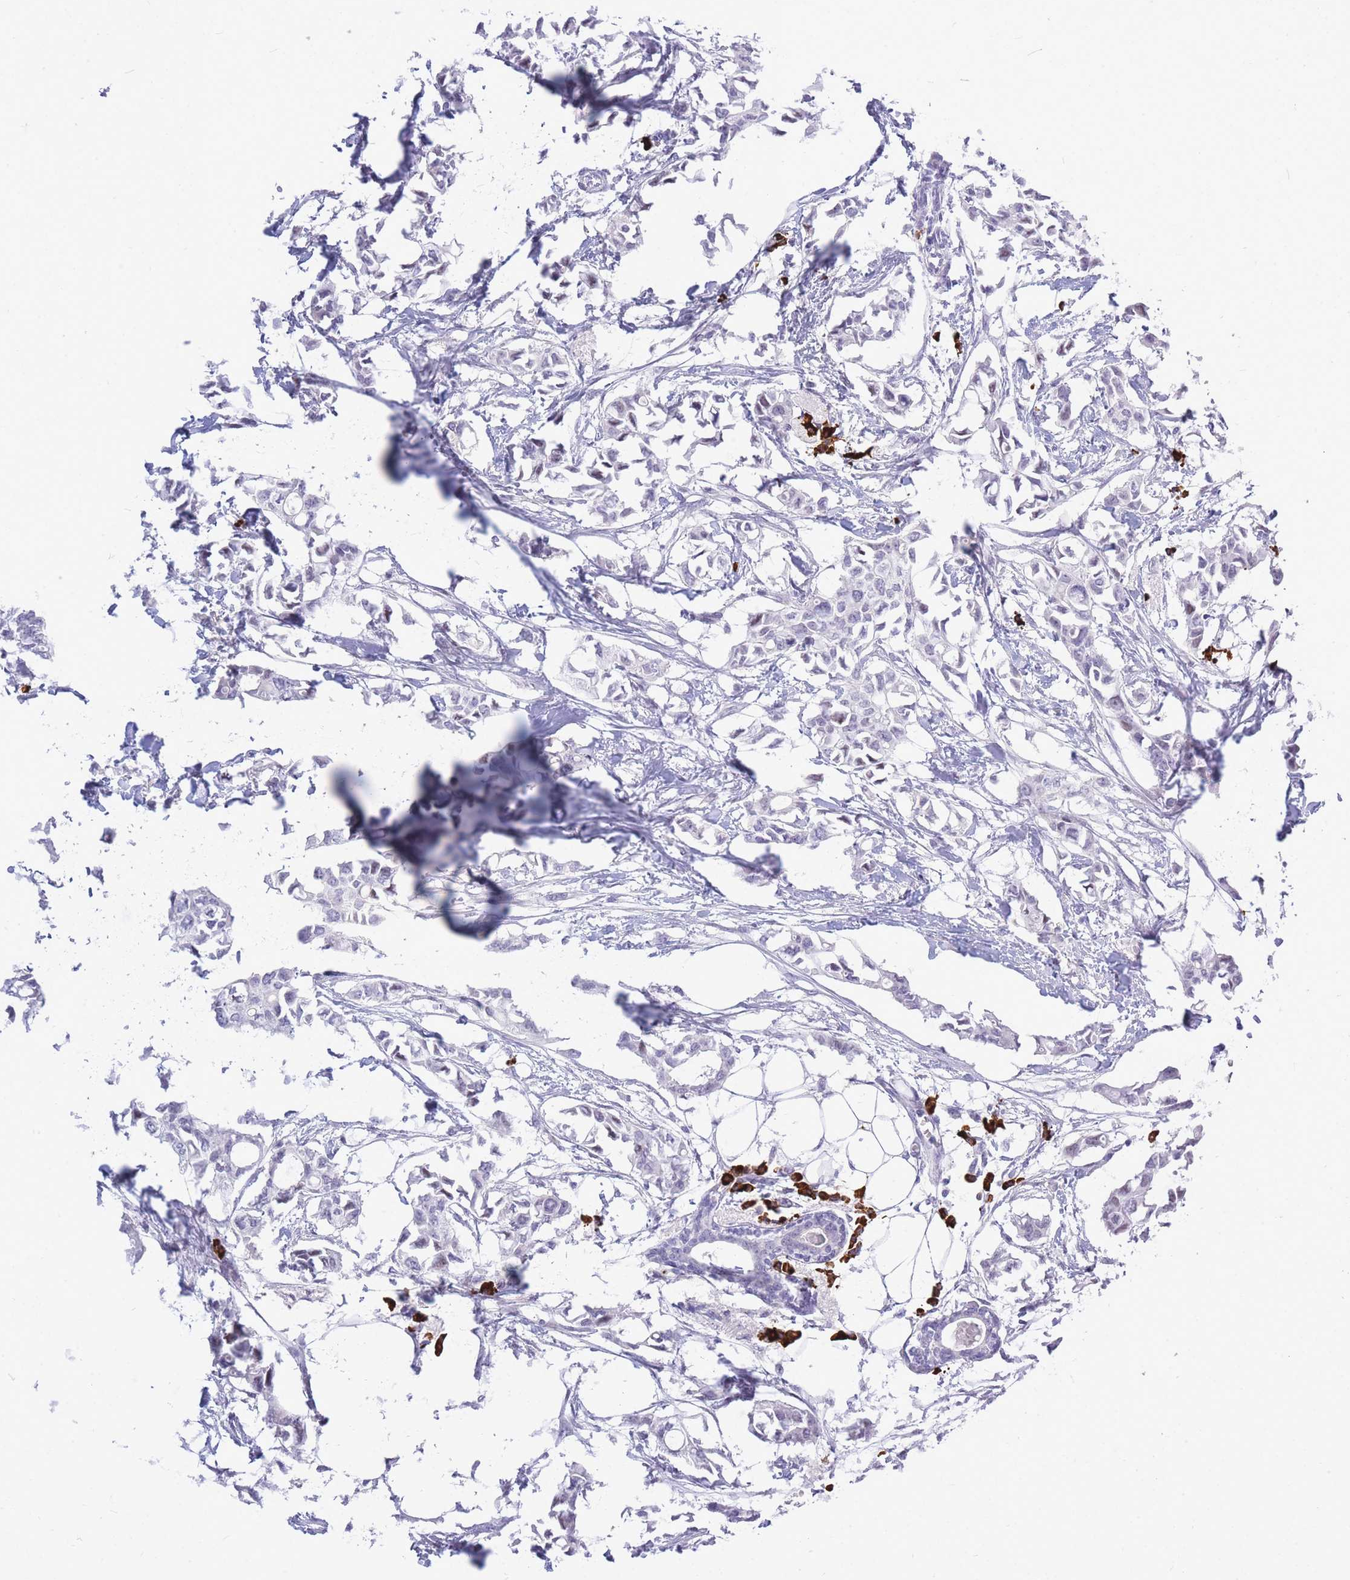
{"staining": {"intensity": "negative", "quantity": "none", "location": "none"}, "tissue": "breast cancer", "cell_type": "Tumor cells", "image_type": "cancer", "snomed": [{"axis": "morphology", "description": "Duct carcinoma"}, {"axis": "topography", "description": "Breast"}], "caption": "High magnification brightfield microscopy of breast cancer (invasive ductal carcinoma) stained with DAB (brown) and counterstained with hematoxylin (blue): tumor cells show no significant staining. Brightfield microscopy of immunohistochemistry (IHC) stained with DAB (brown) and hematoxylin (blue), captured at high magnification.", "gene": "ZFP62", "patient": {"sex": "female", "age": 41}}